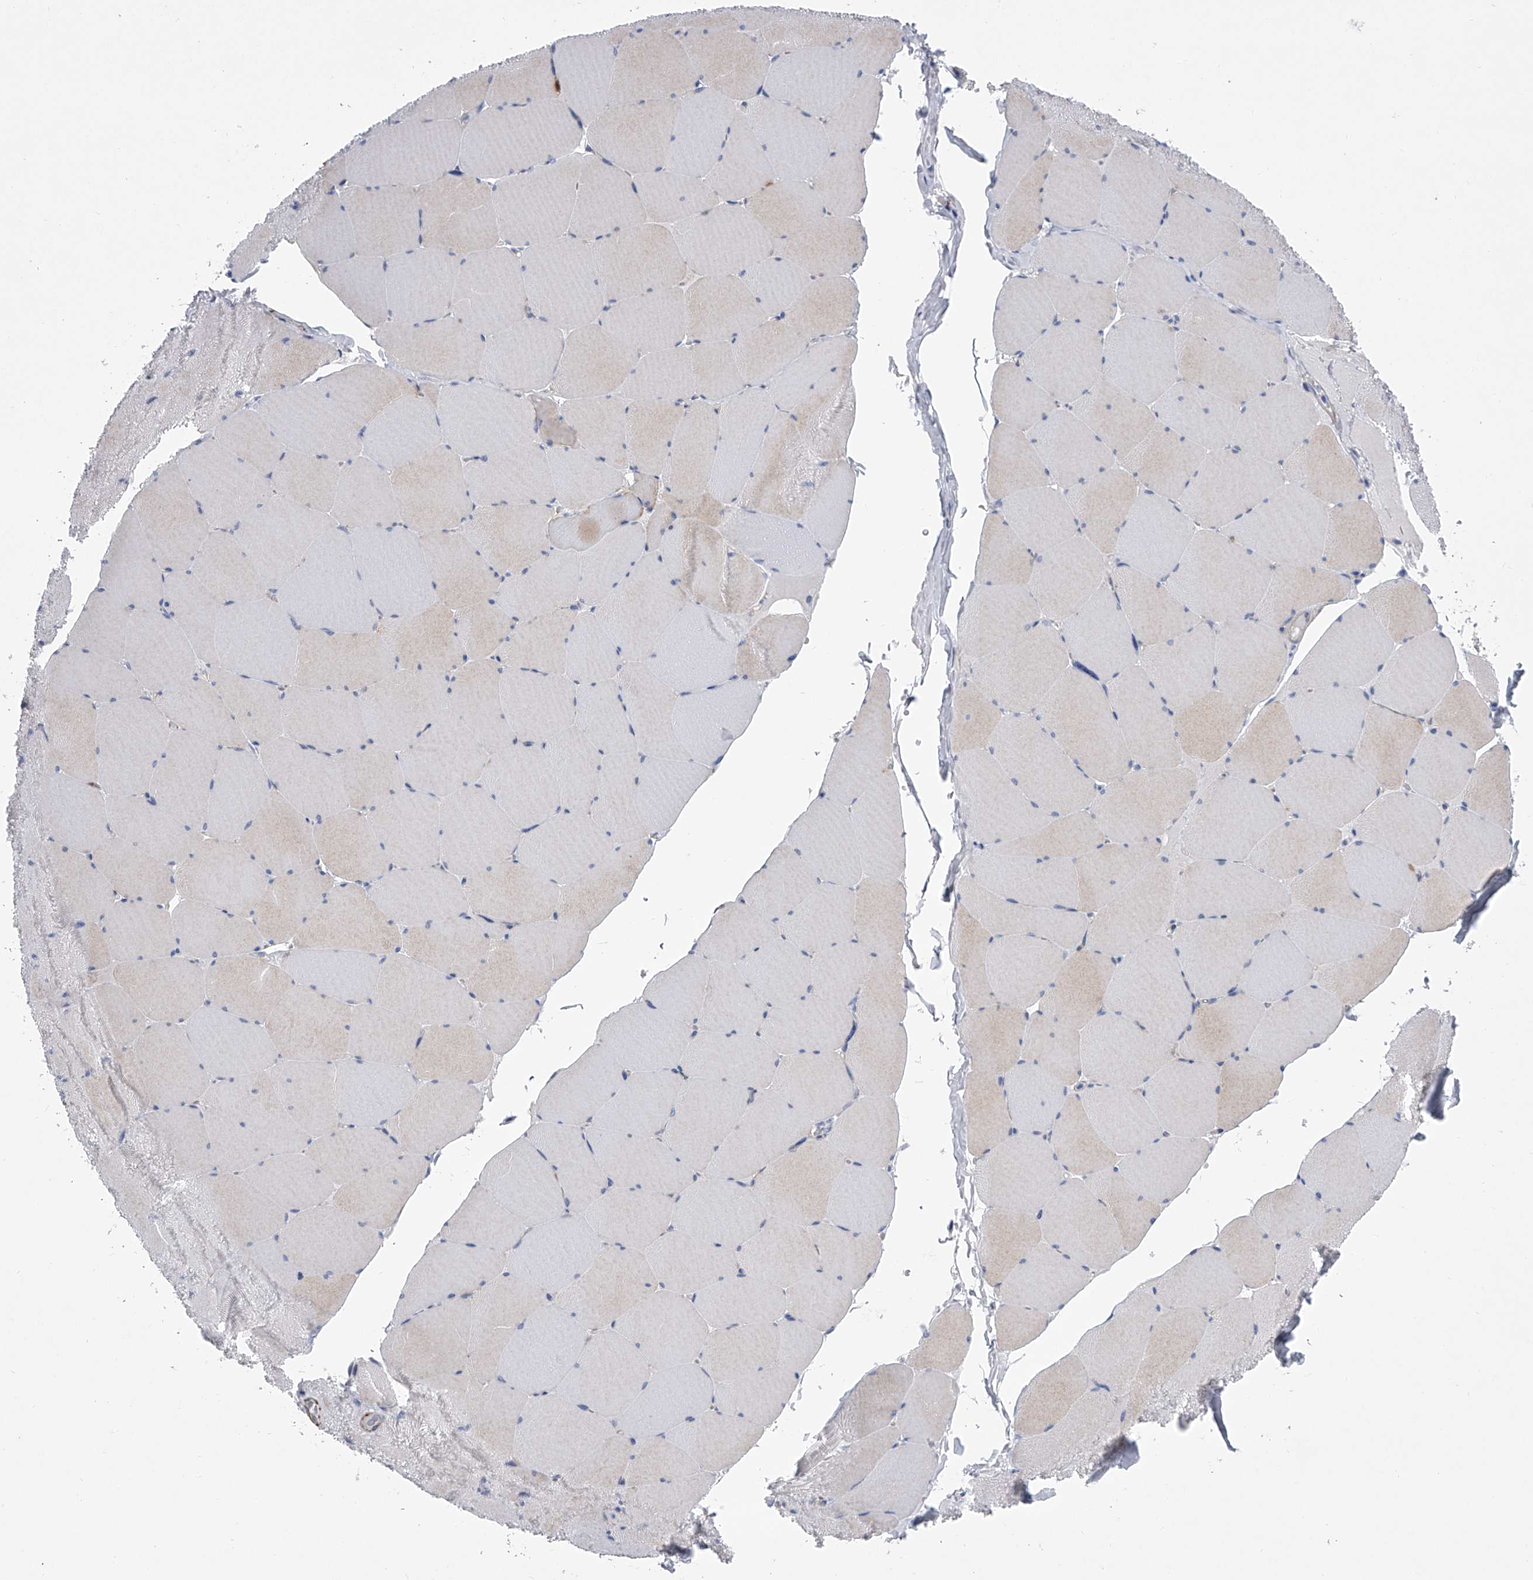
{"staining": {"intensity": "weak", "quantity": "<25%", "location": "cytoplasmic/membranous"}, "tissue": "skeletal muscle", "cell_type": "Myocytes", "image_type": "normal", "snomed": [{"axis": "morphology", "description": "Normal tissue, NOS"}, {"axis": "topography", "description": "Skeletal muscle"}, {"axis": "topography", "description": "Head-Neck"}], "caption": "Protein analysis of normal skeletal muscle reveals no significant expression in myocytes. Nuclei are stained in blue.", "gene": "ALG14", "patient": {"sex": "male", "age": 66}}